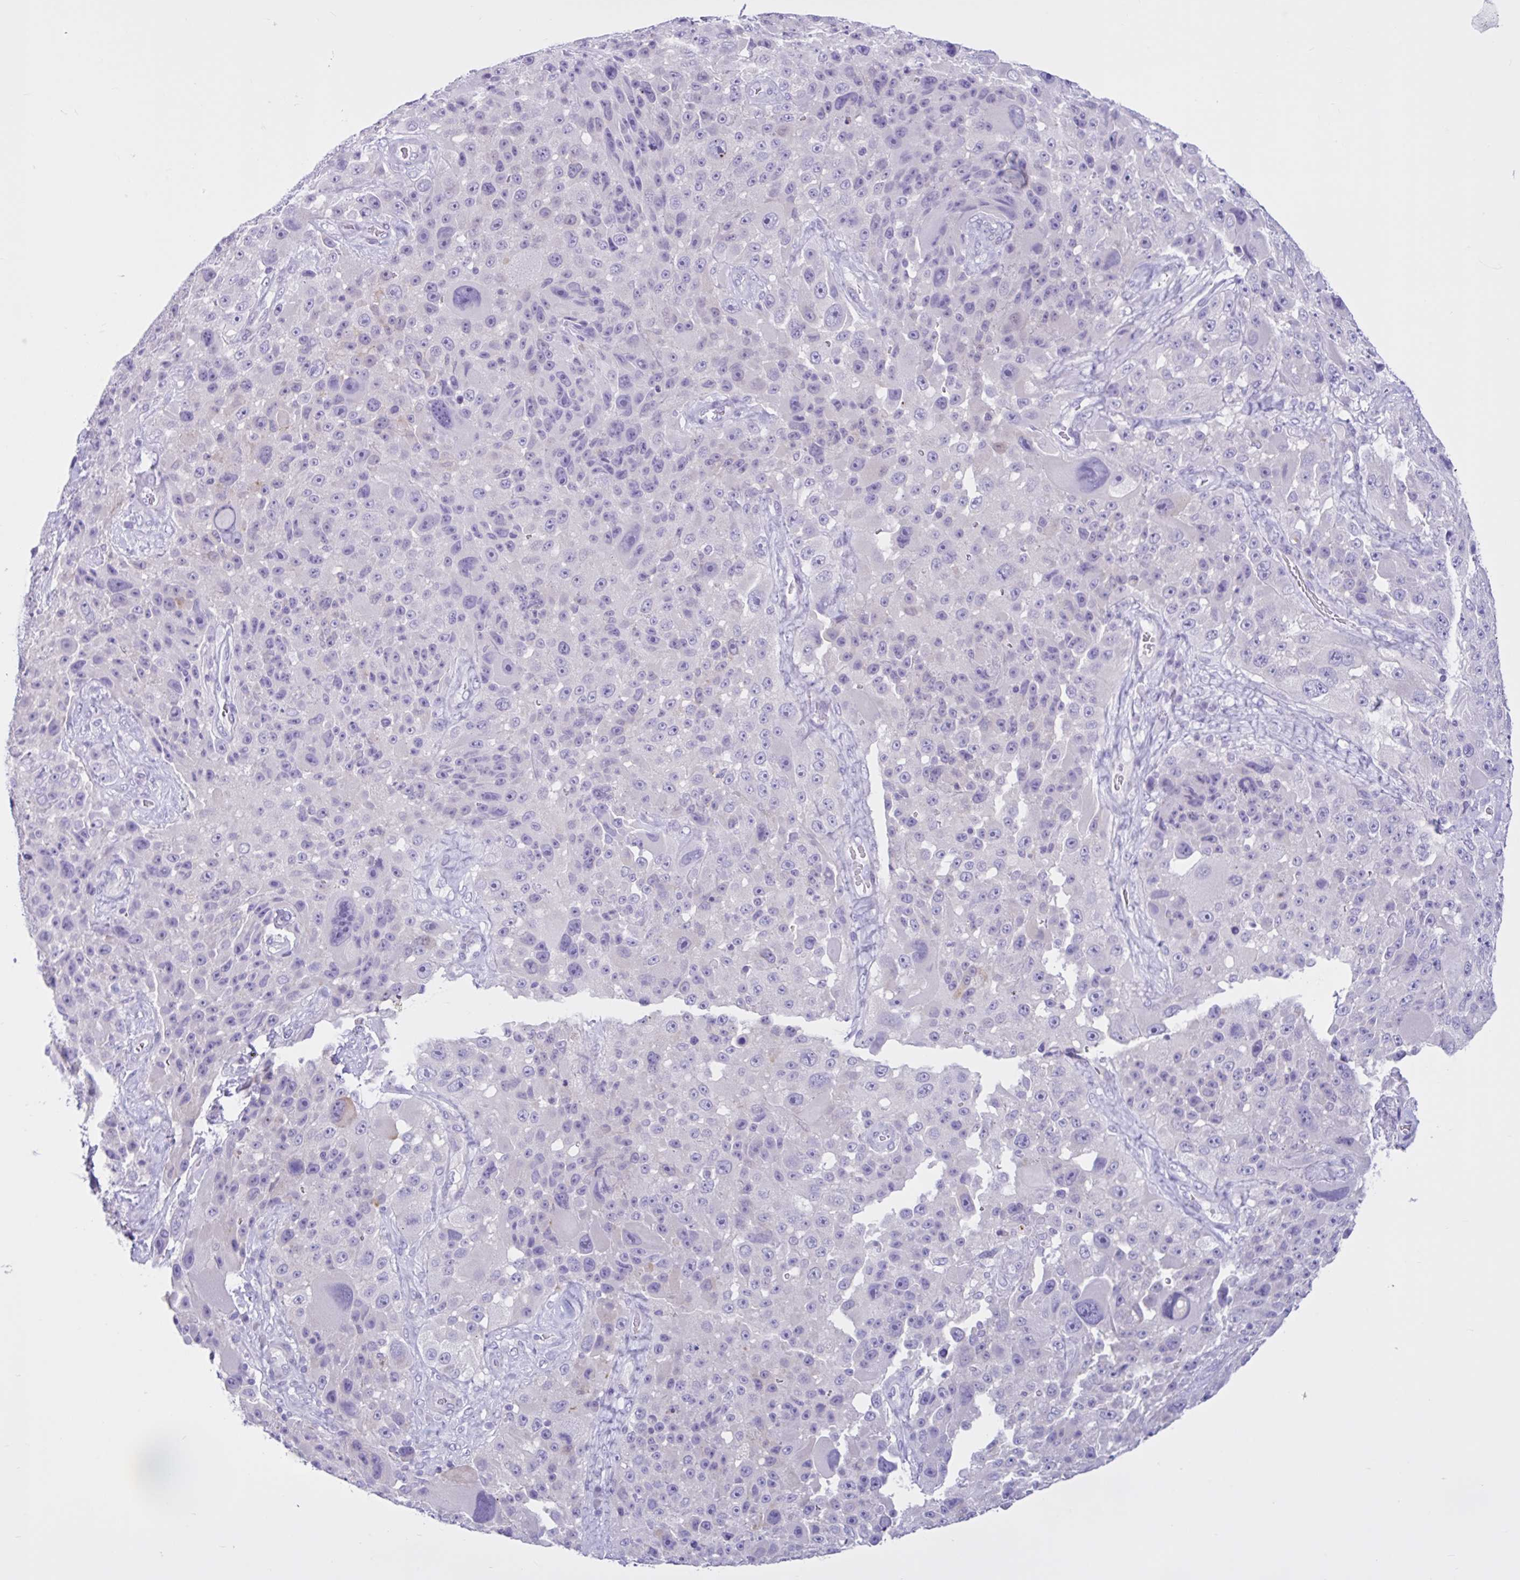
{"staining": {"intensity": "negative", "quantity": "none", "location": "none"}, "tissue": "melanoma", "cell_type": "Tumor cells", "image_type": "cancer", "snomed": [{"axis": "morphology", "description": "Malignant melanoma, Metastatic site"}, {"axis": "topography", "description": "Lymph node"}], "caption": "DAB immunohistochemical staining of malignant melanoma (metastatic site) demonstrates no significant expression in tumor cells. Nuclei are stained in blue.", "gene": "CYP19A1", "patient": {"sex": "male", "age": 62}}